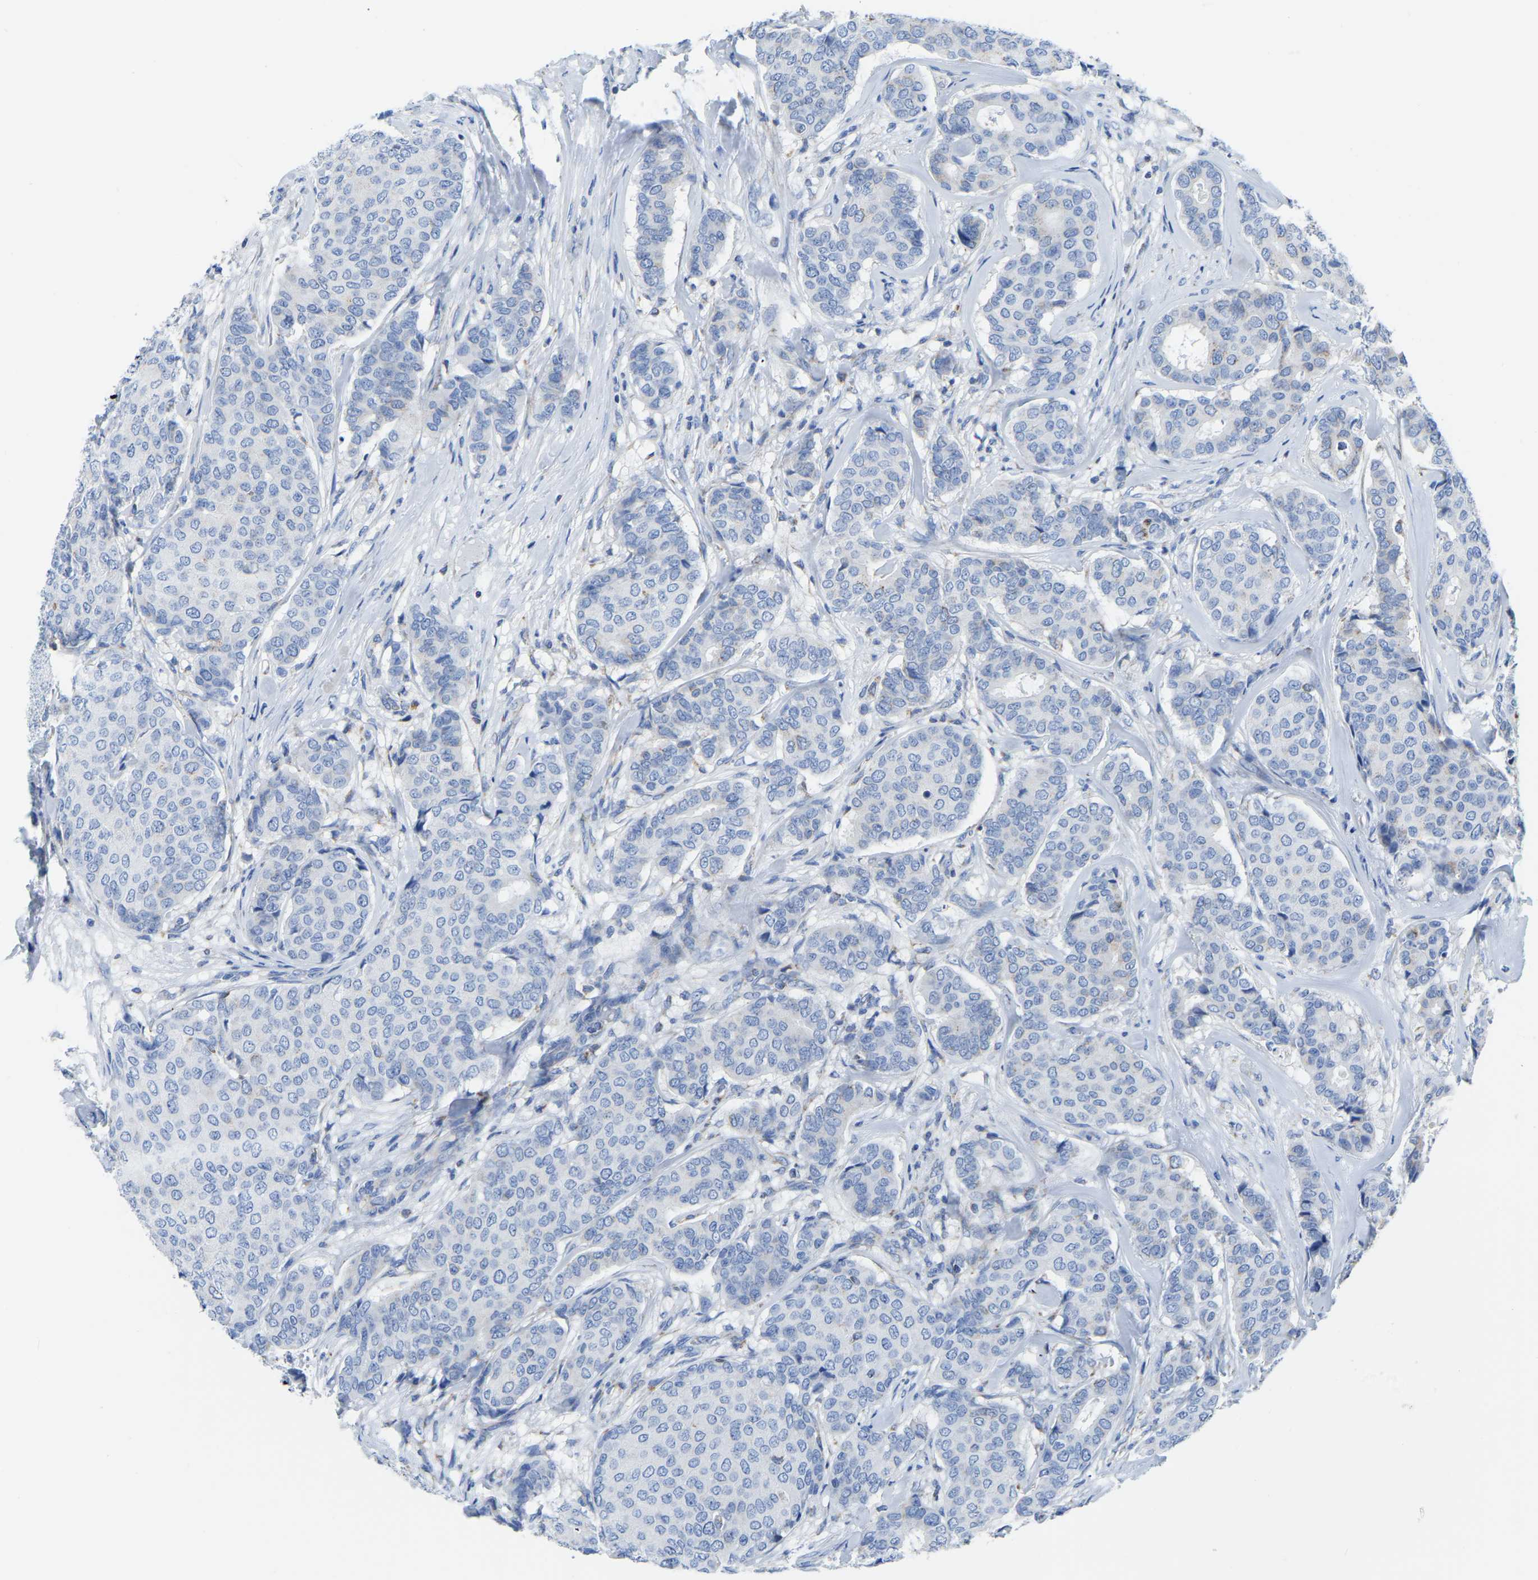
{"staining": {"intensity": "negative", "quantity": "none", "location": "none"}, "tissue": "breast cancer", "cell_type": "Tumor cells", "image_type": "cancer", "snomed": [{"axis": "morphology", "description": "Duct carcinoma"}, {"axis": "topography", "description": "Breast"}], "caption": "Immunohistochemistry of human intraductal carcinoma (breast) shows no positivity in tumor cells. The staining was performed using DAB (3,3'-diaminobenzidine) to visualize the protein expression in brown, while the nuclei were stained in blue with hematoxylin (Magnification: 20x).", "gene": "ETFA", "patient": {"sex": "female", "age": 75}}